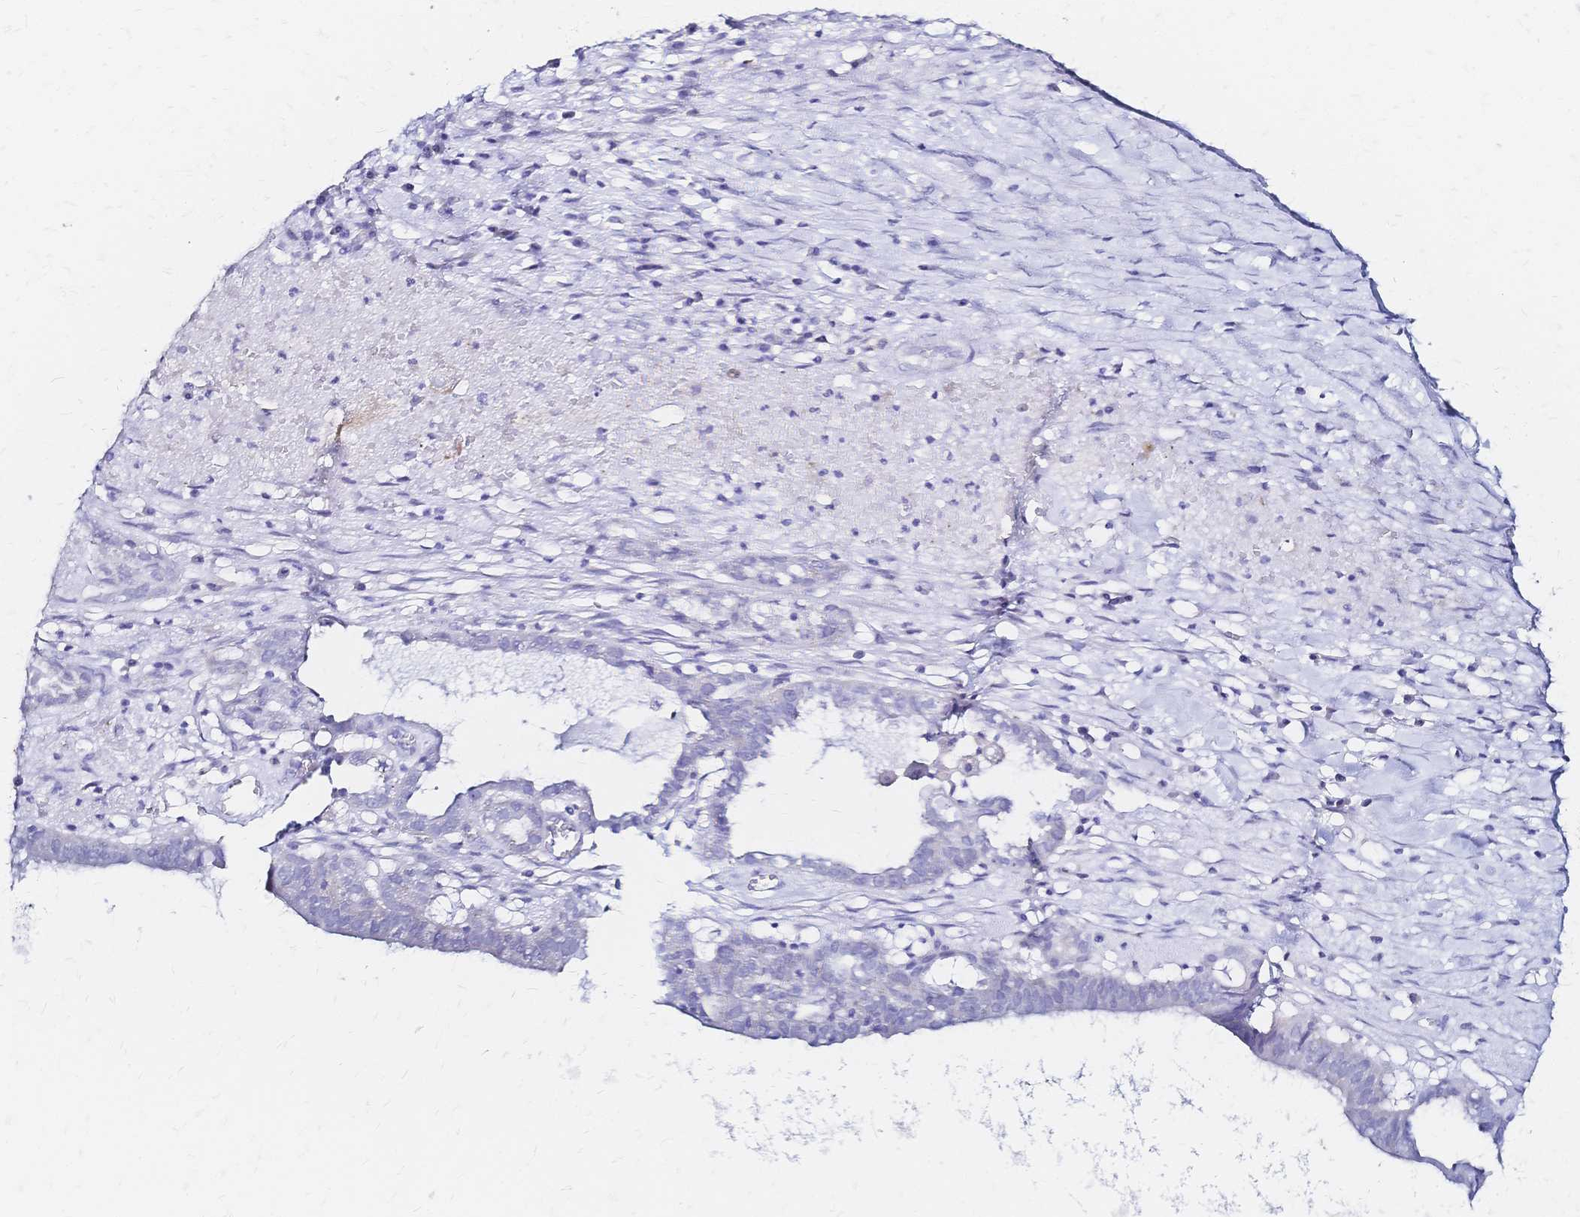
{"staining": {"intensity": "negative", "quantity": "none", "location": "none"}, "tissue": "ovarian cancer", "cell_type": "Tumor cells", "image_type": "cancer", "snomed": [{"axis": "morphology", "description": "Carcinoma, endometroid"}, {"axis": "topography", "description": "Ovary"}], "caption": "This histopathology image is of ovarian cancer (endometroid carcinoma) stained with IHC to label a protein in brown with the nuclei are counter-stained blue. There is no positivity in tumor cells. (Stains: DAB IHC with hematoxylin counter stain, Microscopy: brightfield microscopy at high magnification).", "gene": "SLC5A1", "patient": {"sex": "female", "age": 64}}